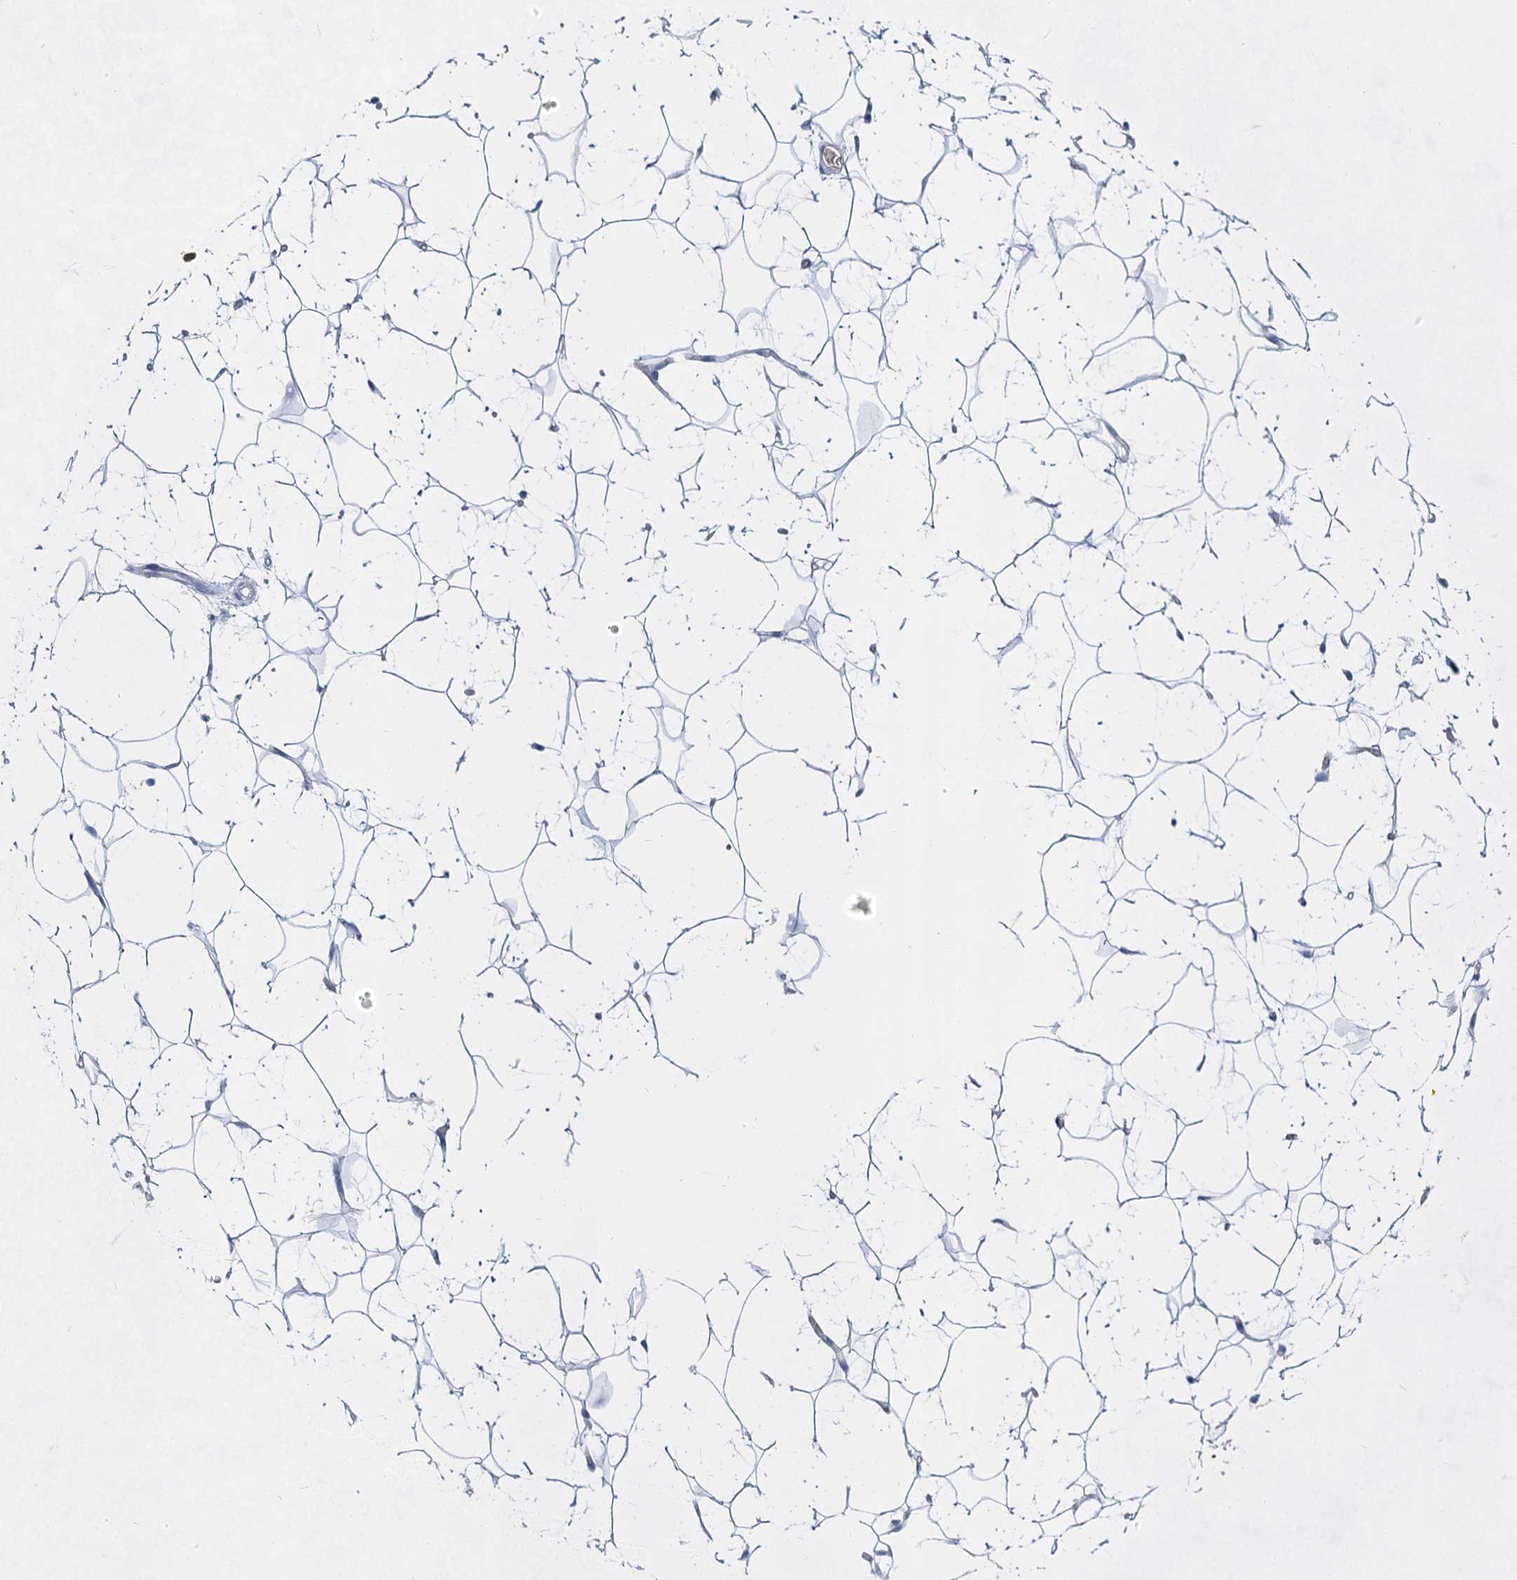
{"staining": {"intensity": "negative", "quantity": "none", "location": "none"}, "tissue": "adipose tissue", "cell_type": "Adipocytes", "image_type": "normal", "snomed": [{"axis": "morphology", "description": "Normal tissue, NOS"}, {"axis": "topography", "description": "Breast"}], "caption": "An immunohistochemistry image of unremarkable adipose tissue is shown. There is no staining in adipocytes of adipose tissue. (DAB (3,3'-diaminobenzidine) IHC visualized using brightfield microscopy, high magnification).", "gene": "ACRV1", "patient": {"sex": "female", "age": 26}}